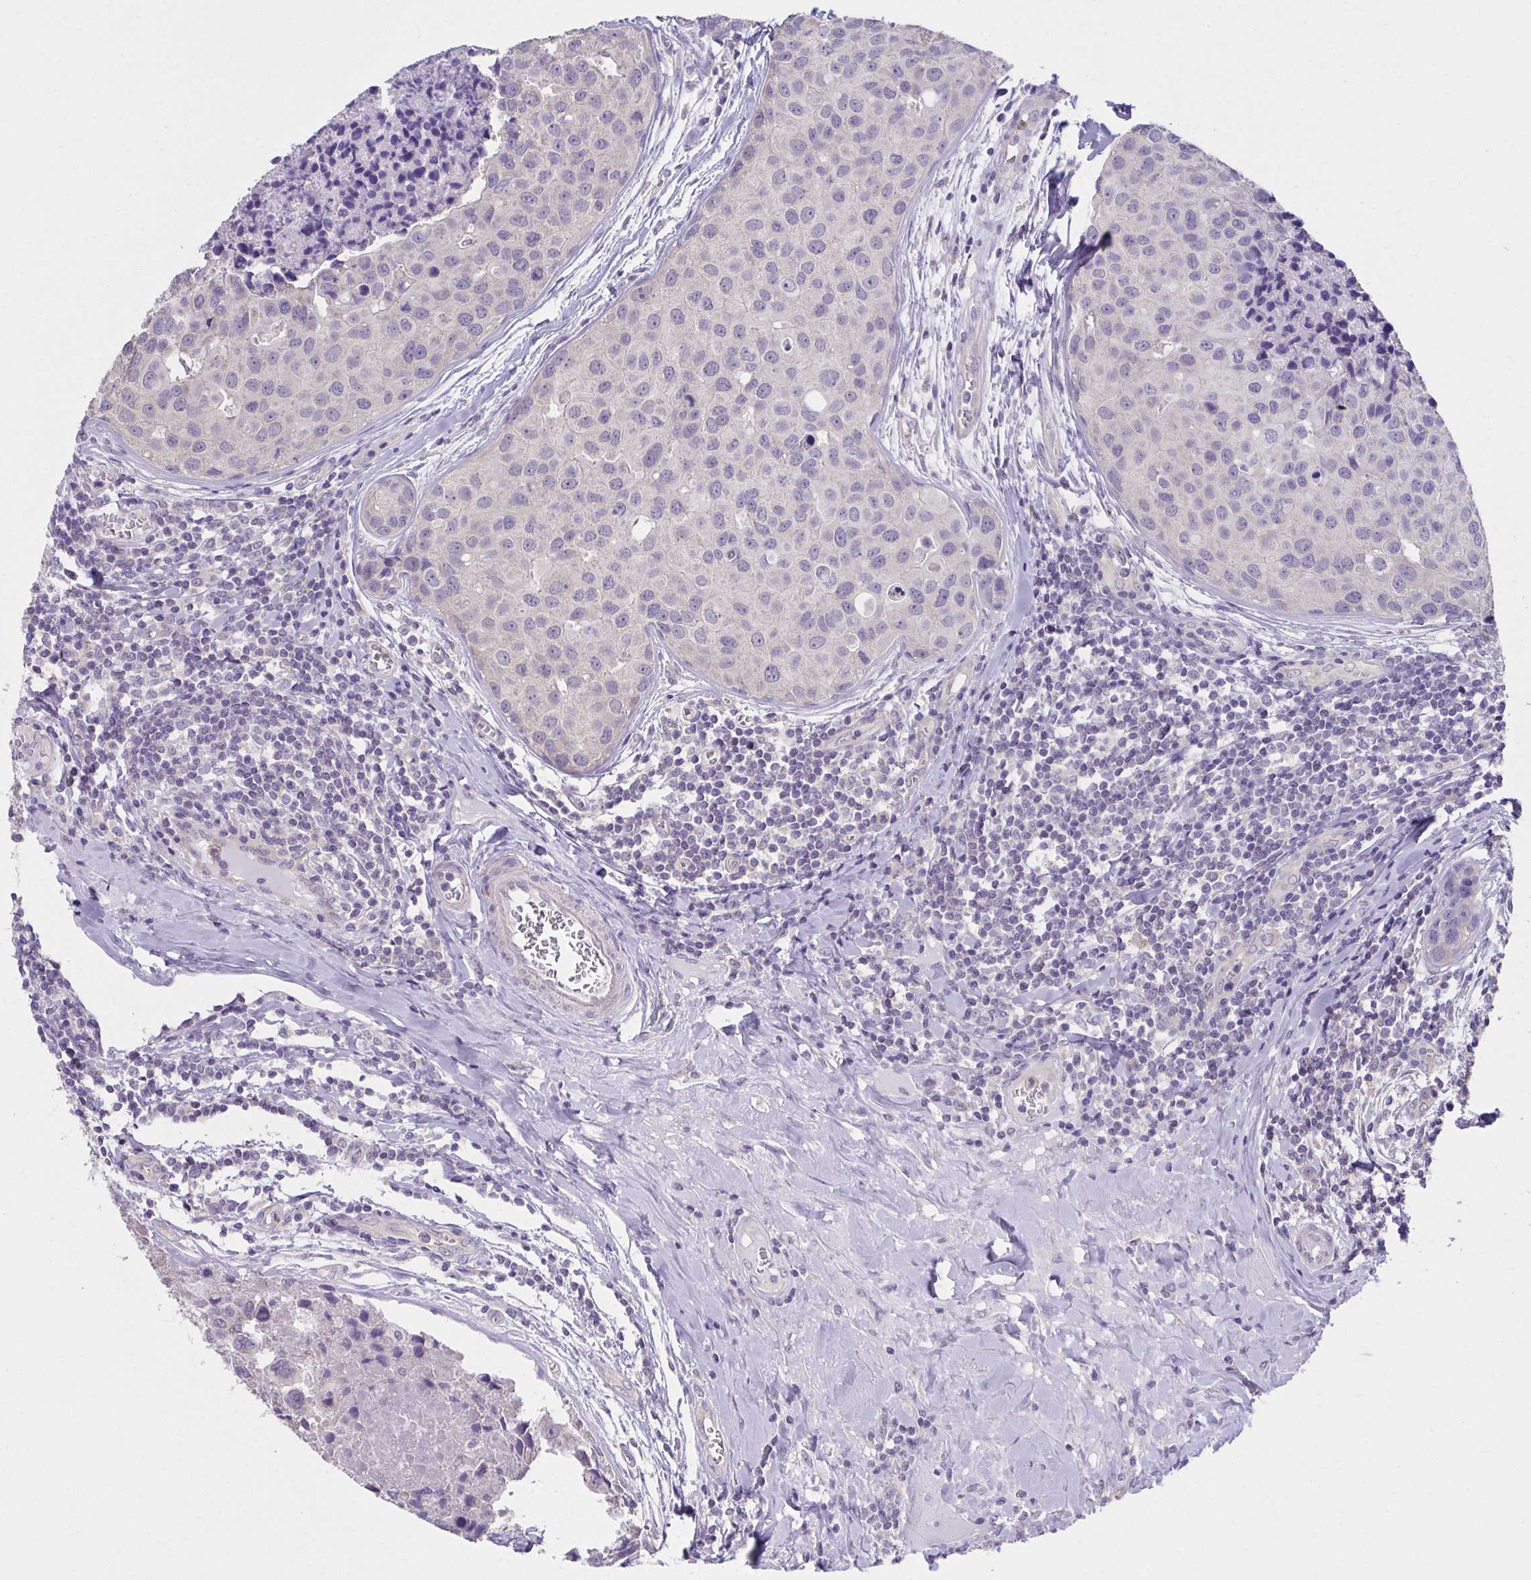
{"staining": {"intensity": "negative", "quantity": "none", "location": "none"}, "tissue": "breast cancer", "cell_type": "Tumor cells", "image_type": "cancer", "snomed": [{"axis": "morphology", "description": "Duct carcinoma"}, {"axis": "topography", "description": "Breast"}], "caption": "Tumor cells are negative for brown protein staining in breast cancer (intraductal carcinoma).", "gene": "CXCR1", "patient": {"sex": "female", "age": 24}}